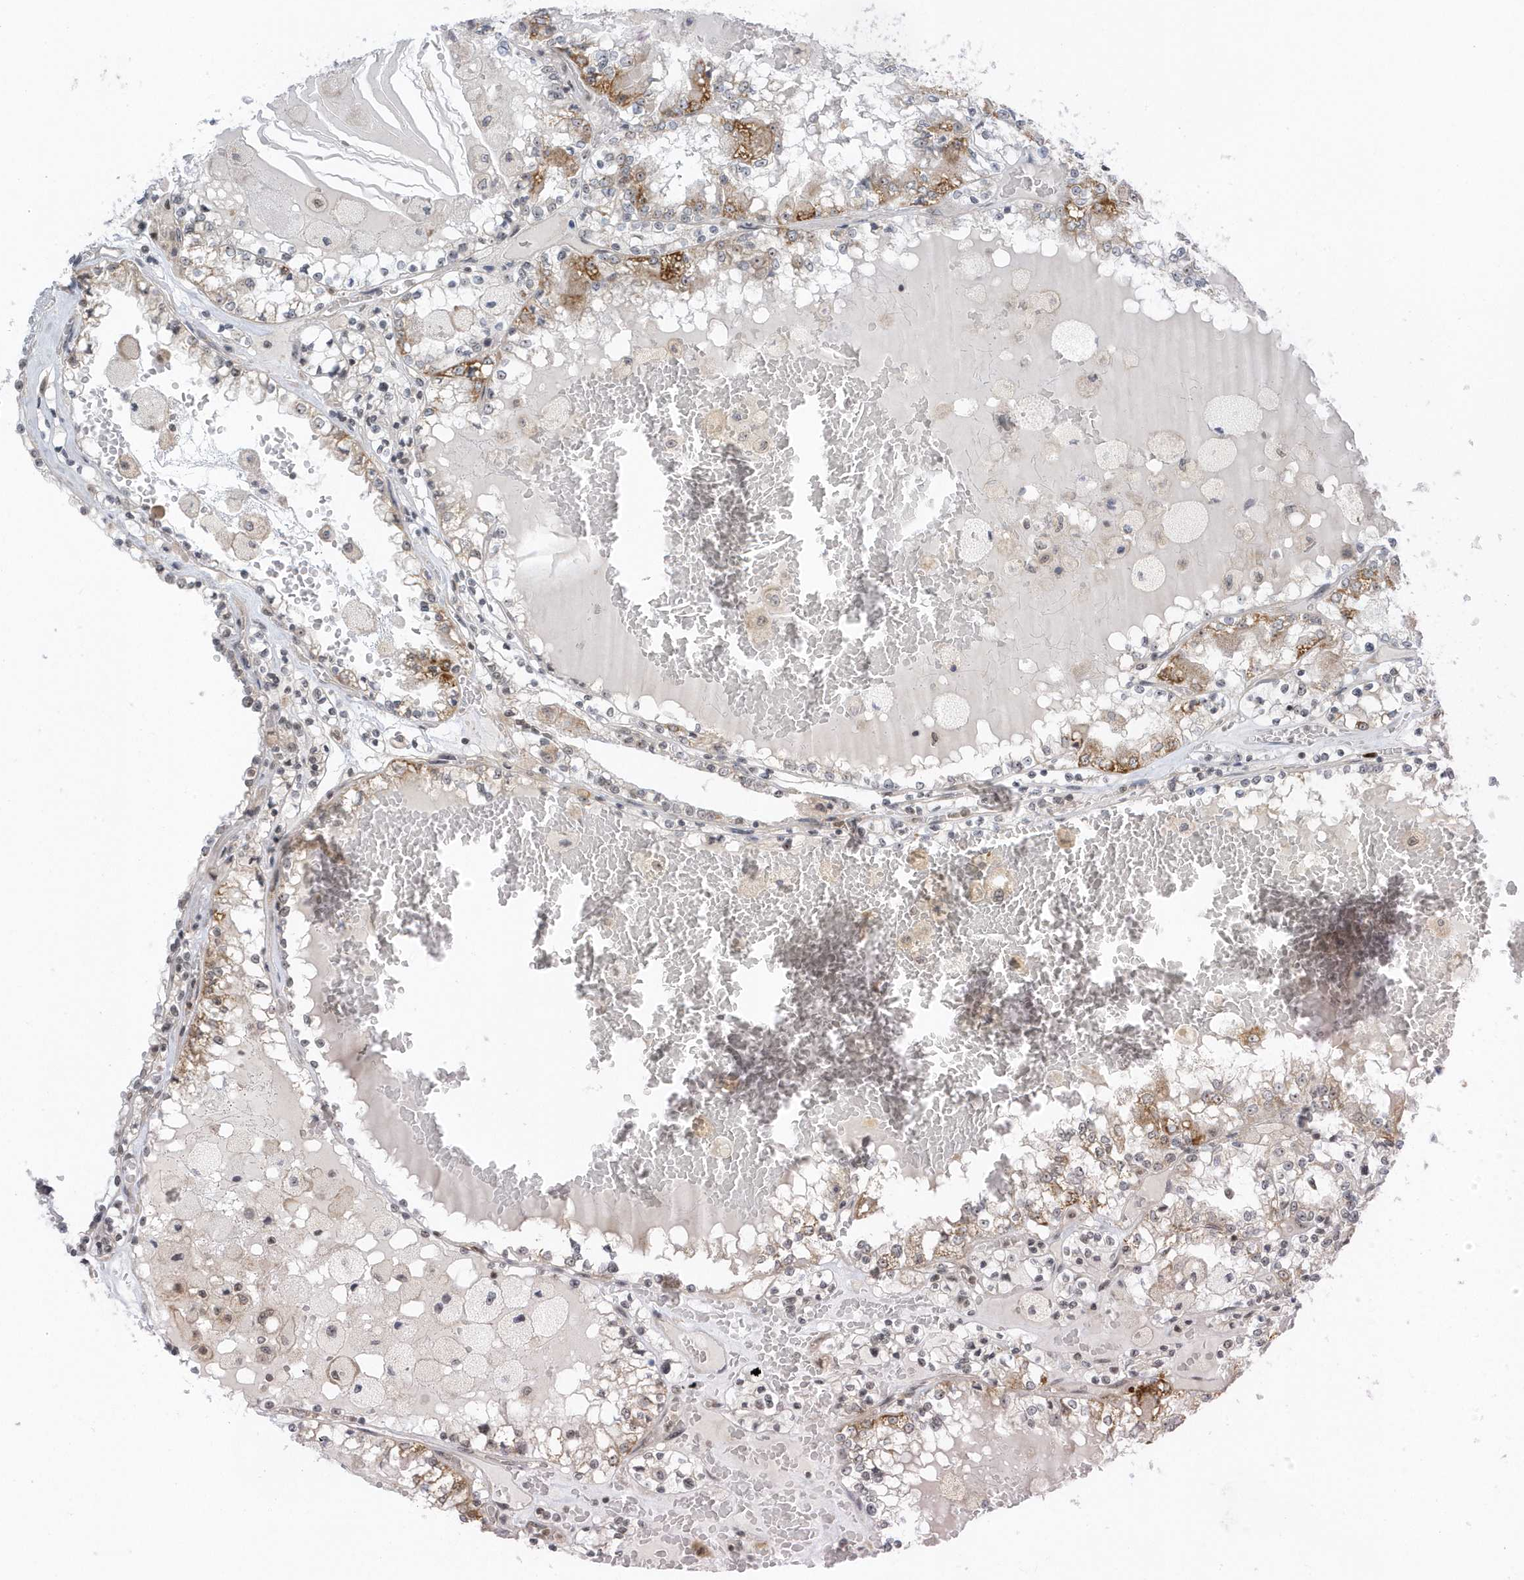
{"staining": {"intensity": "negative", "quantity": "none", "location": "none"}, "tissue": "renal cancer", "cell_type": "Tumor cells", "image_type": "cancer", "snomed": [{"axis": "morphology", "description": "Adenocarcinoma, NOS"}, {"axis": "topography", "description": "Kidney"}], "caption": "Tumor cells show no significant protein expression in renal cancer.", "gene": "ZNF740", "patient": {"sex": "female", "age": 56}}